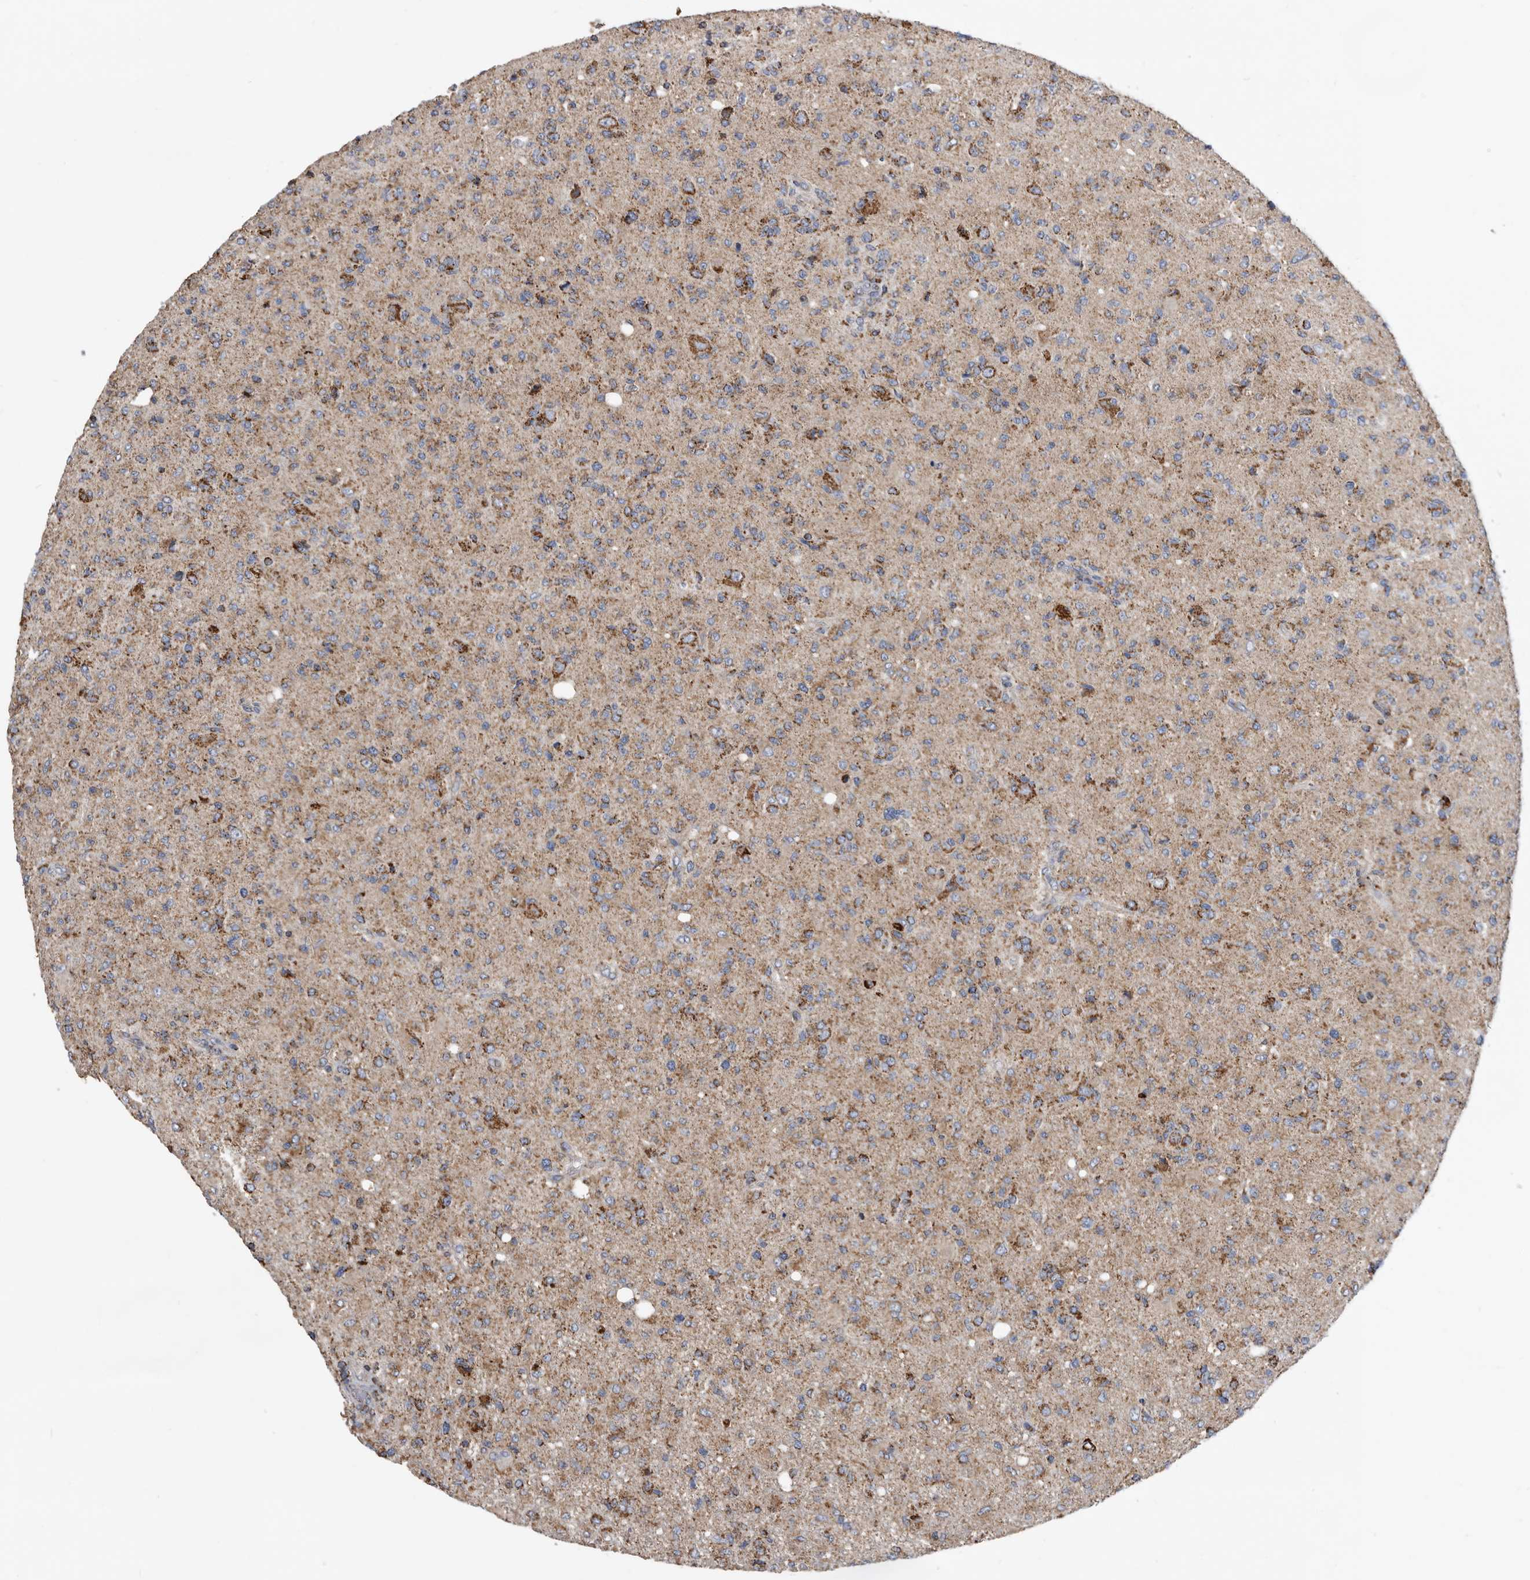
{"staining": {"intensity": "moderate", "quantity": ">75%", "location": "cytoplasmic/membranous"}, "tissue": "glioma", "cell_type": "Tumor cells", "image_type": "cancer", "snomed": [{"axis": "morphology", "description": "Glioma, malignant, High grade"}, {"axis": "topography", "description": "Brain"}], "caption": "Immunohistochemistry (IHC) photomicrograph of neoplastic tissue: human malignant glioma (high-grade) stained using immunohistochemistry exhibits medium levels of moderate protein expression localized specifically in the cytoplasmic/membranous of tumor cells, appearing as a cytoplasmic/membranous brown color.", "gene": "WFDC1", "patient": {"sex": "female", "age": 57}}